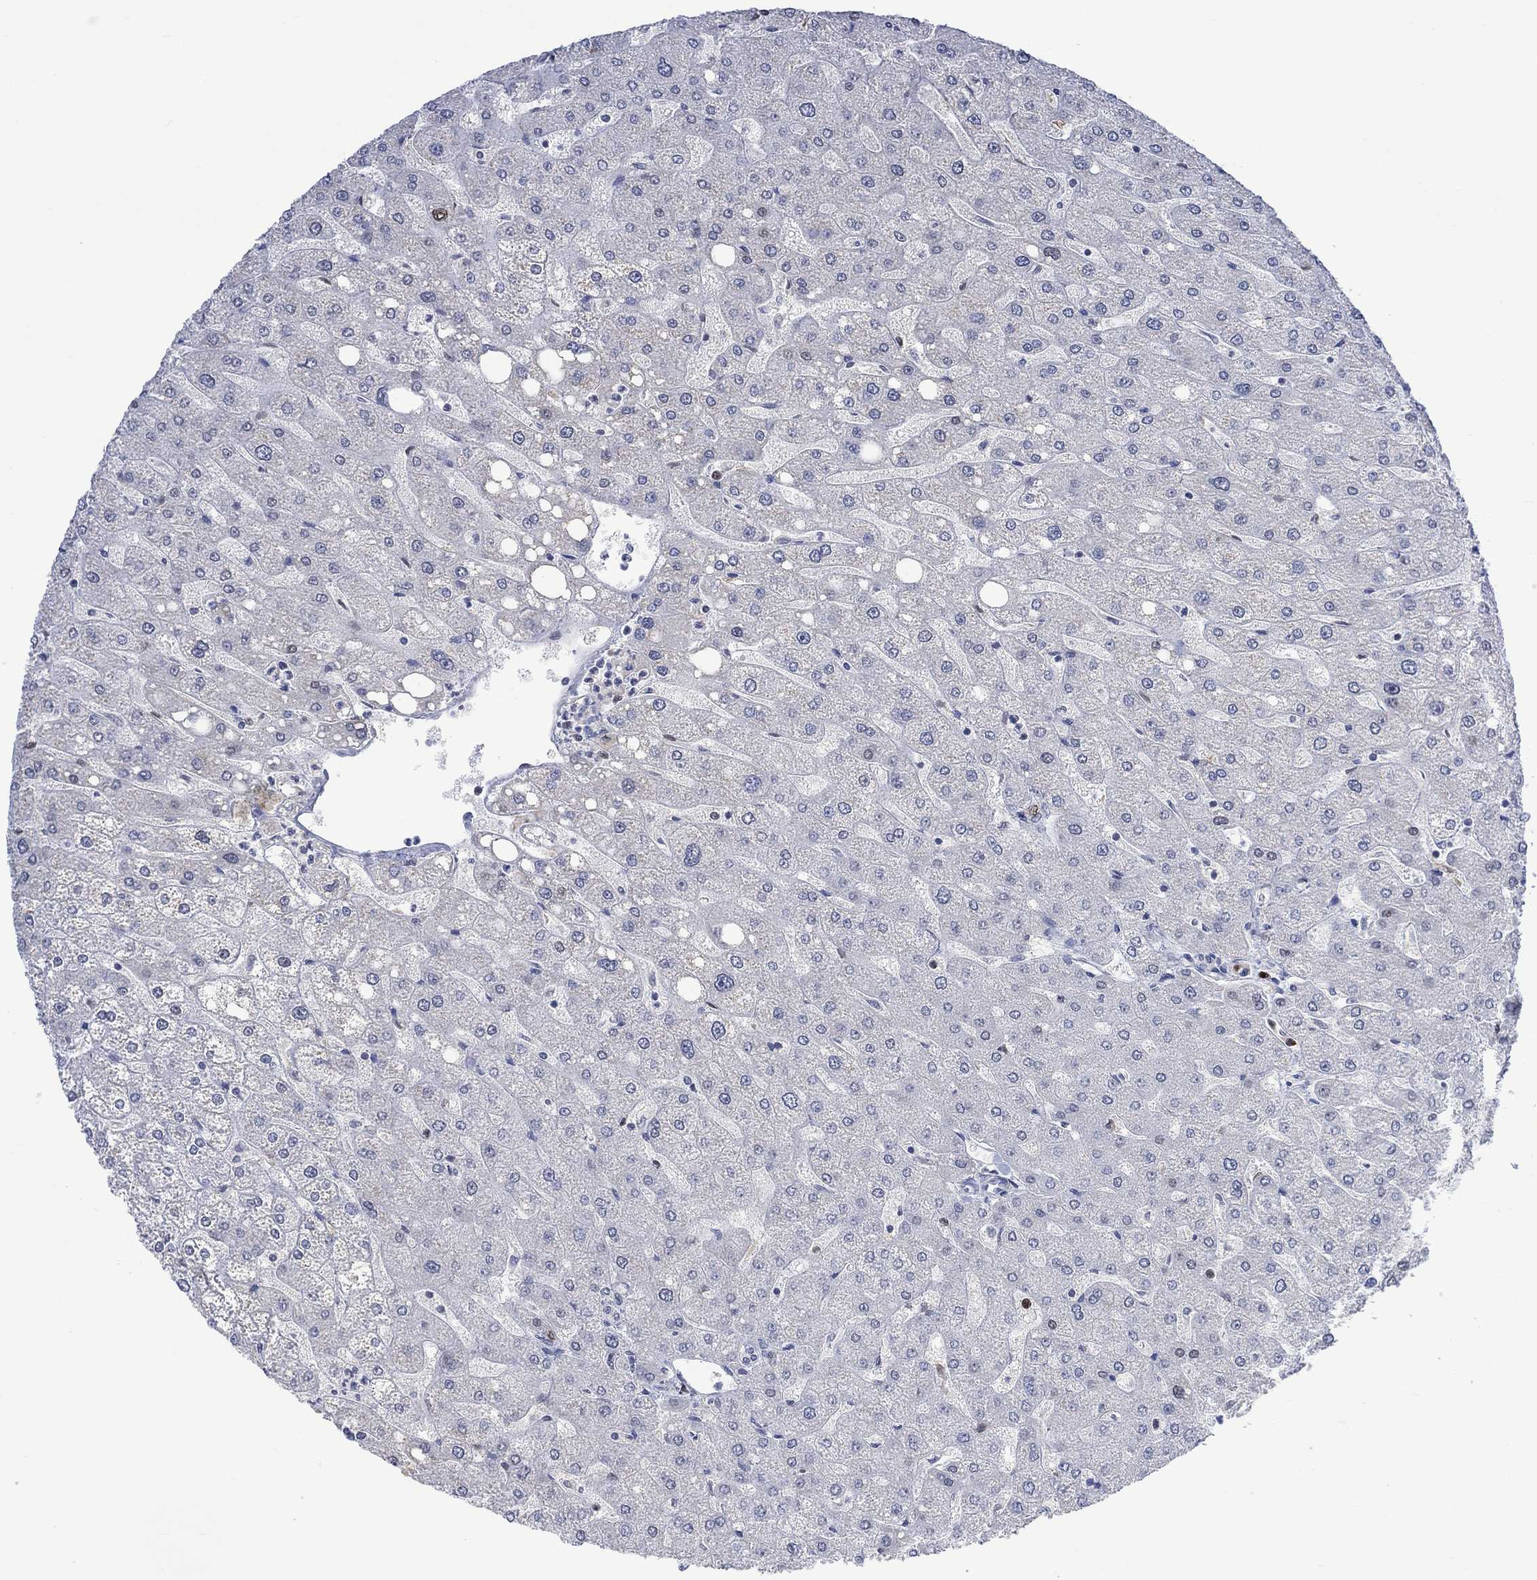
{"staining": {"intensity": "strong", "quantity": "<25%", "location": "nuclear"}, "tissue": "liver", "cell_type": "Cholangiocytes", "image_type": "normal", "snomed": [{"axis": "morphology", "description": "Normal tissue, NOS"}, {"axis": "topography", "description": "Liver"}], "caption": "A high-resolution photomicrograph shows IHC staining of unremarkable liver, which exhibits strong nuclear expression in about <25% of cholangiocytes.", "gene": "RAD54L2", "patient": {"sex": "male", "age": 67}}